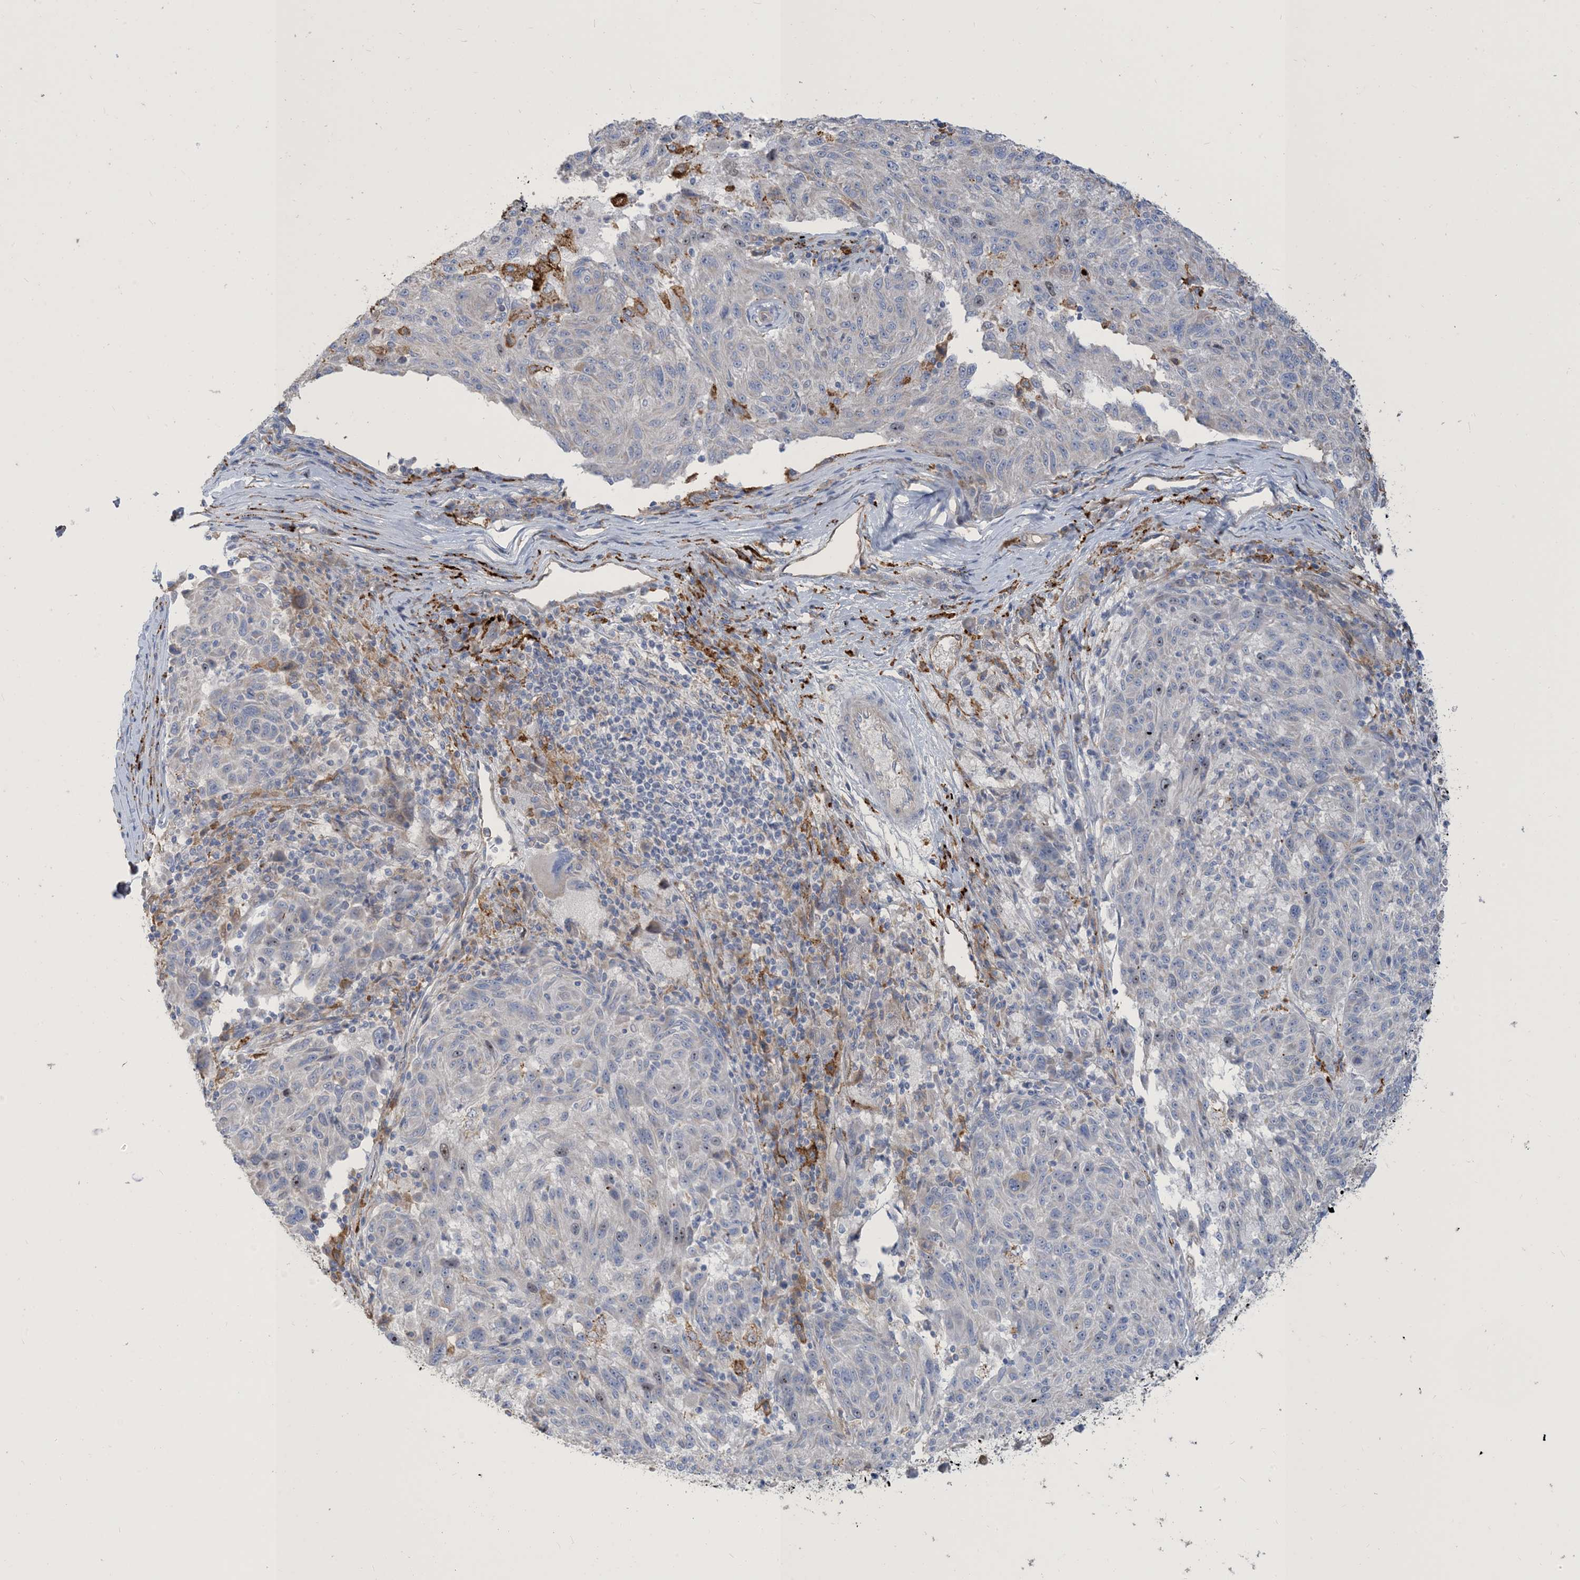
{"staining": {"intensity": "negative", "quantity": "none", "location": "none"}, "tissue": "melanoma", "cell_type": "Tumor cells", "image_type": "cancer", "snomed": [{"axis": "morphology", "description": "Malignant melanoma, NOS"}, {"axis": "topography", "description": "Skin"}], "caption": "The histopathology image reveals no significant staining in tumor cells of malignant melanoma.", "gene": "PEAR1", "patient": {"sex": "male", "age": 53}}